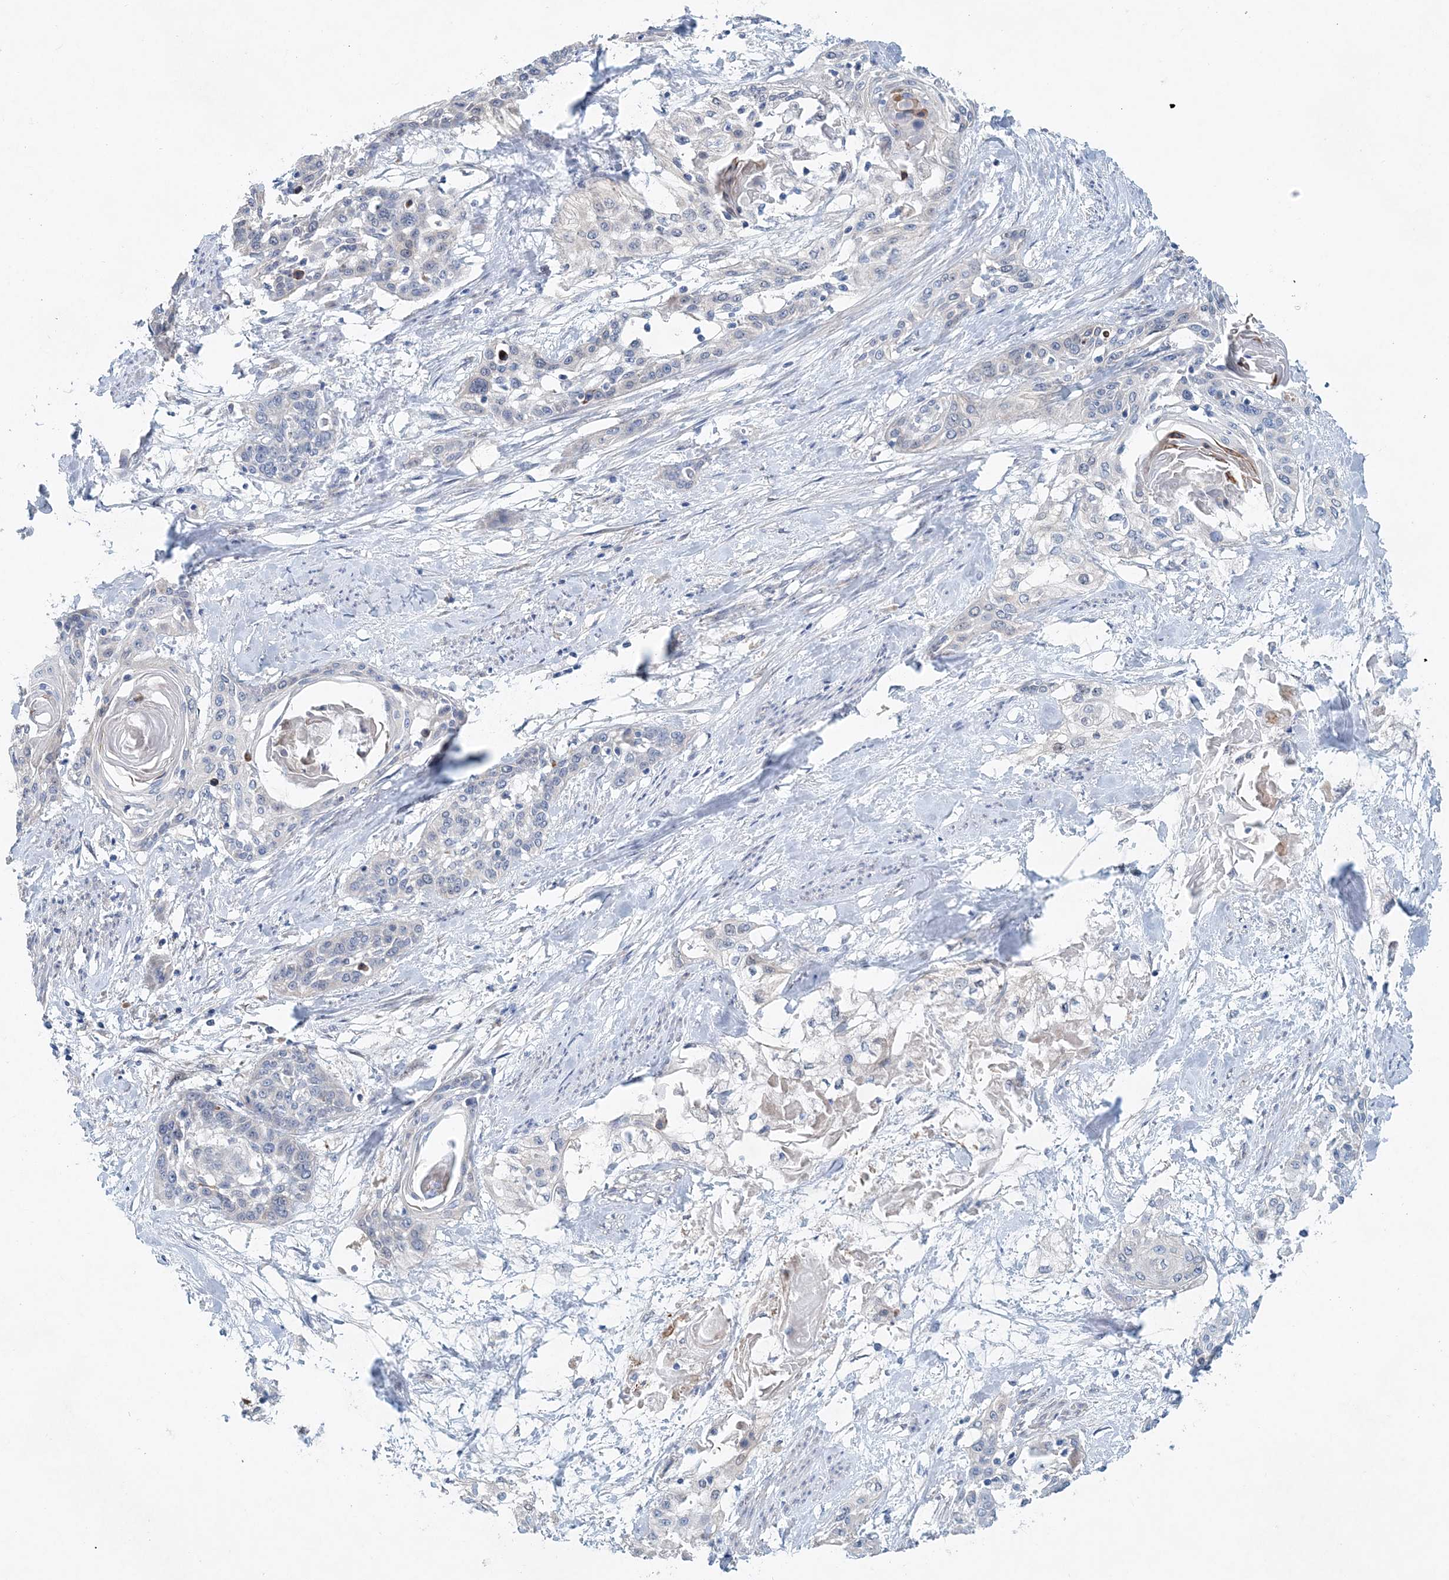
{"staining": {"intensity": "negative", "quantity": "none", "location": "none"}, "tissue": "cervical cancer", "cell_type": "Tumor cells", "image_type": "cancer", "snomed": [{"axis": "morphology", "description": "Squamous cell carcinoma, NOS"}, {"axis": "topography", "description": "Cervix"}], "caption": "Photomicrograph shows no protein positivity in tumor cells of cervical cancer tissue.", "gene": "PFN2", "patient": {"sex": "female", "age": 57}}